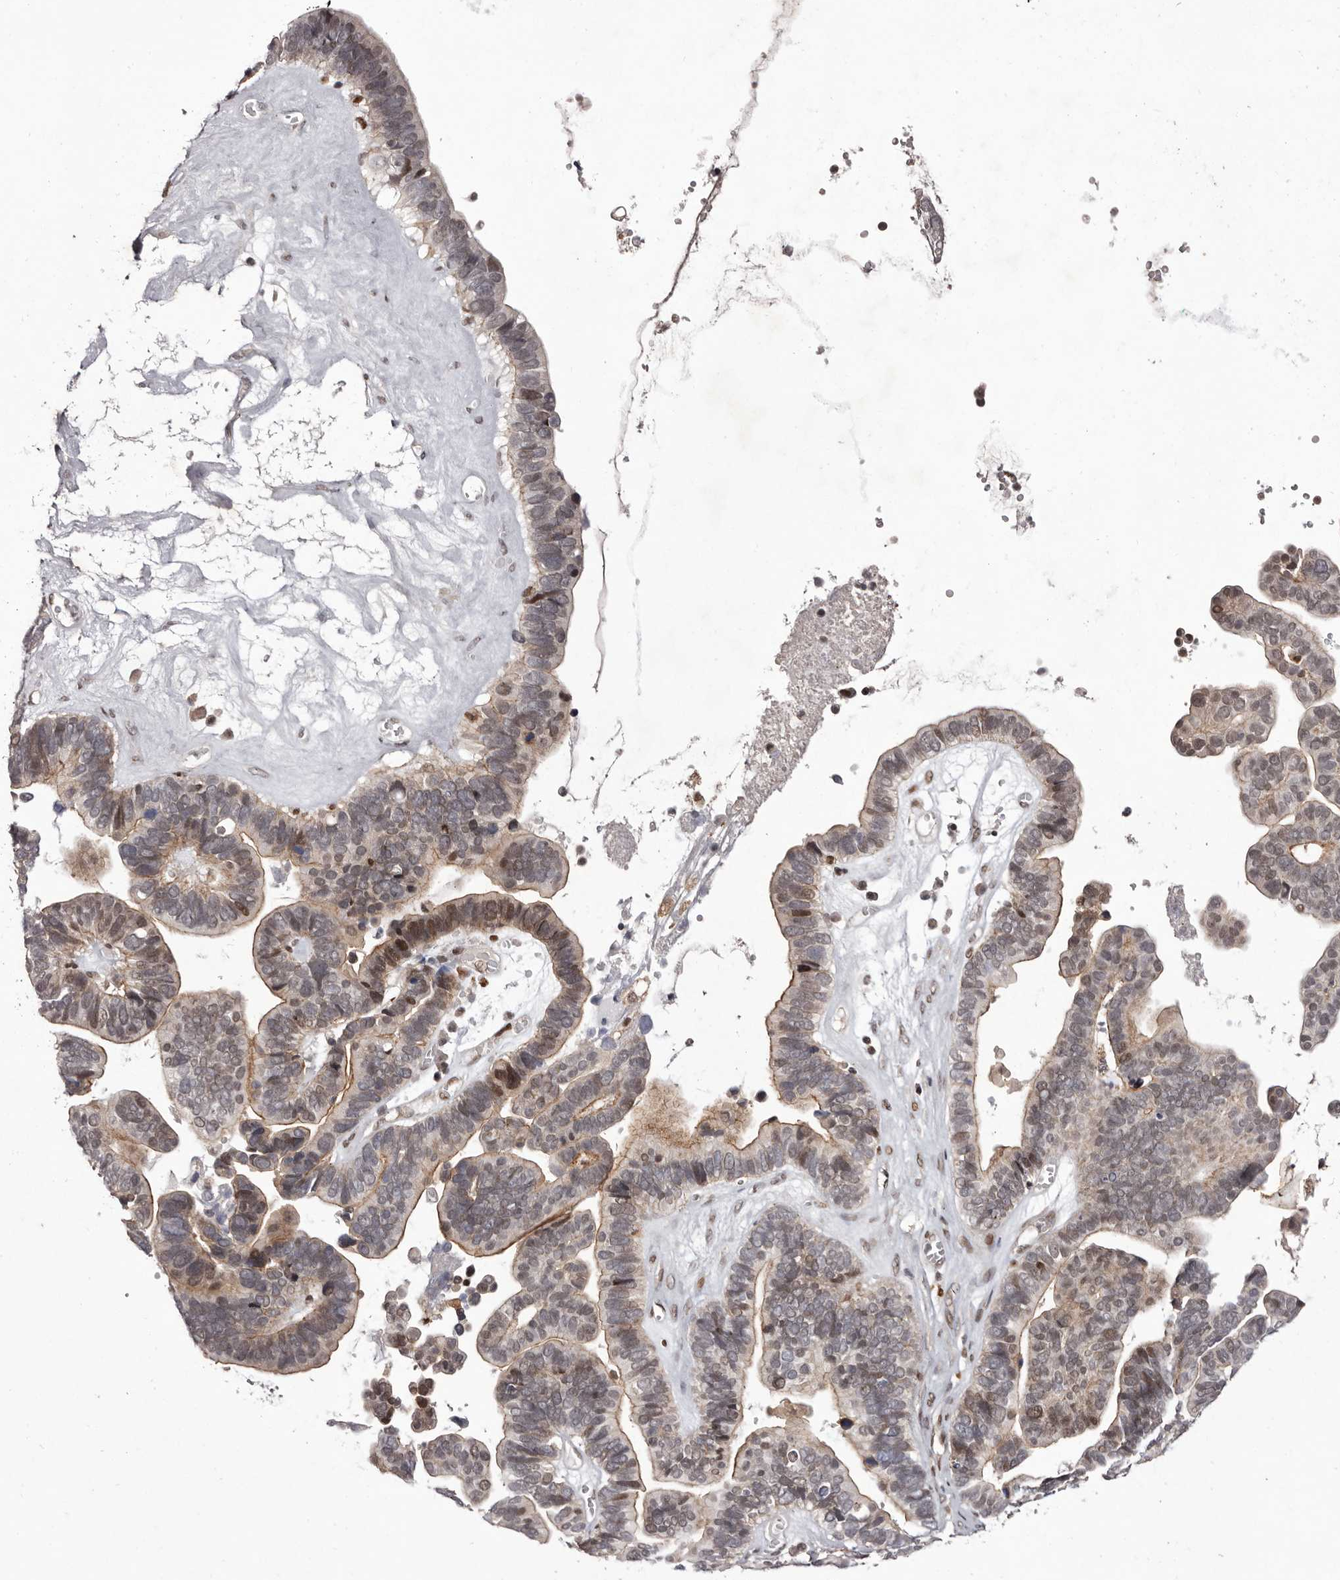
{"staining": {"intensity": "moderate", "quantity": "25%-75%", "location": "cytoplasmic/membranous,nuclear"}, "tissue": "ovarian cancer", "cell_type": "Tumor cells", "image_type": "cancer", "snomed": [{"axis": "morphology", "description": "Cystadenocarcinoma, serous, NOS"}, {"axis": "topography", "description": "Ovary"}], "caption": "This is a photomicrograph of immunohistochemistry staining of serous cystadenocarcinoma (ovarian), which shows moderate expression in the cytoplasmic/membranous and nuclear of tumor cells.", "gene": "FBXO5", "patient": {"sex": "female", "age": 56}}